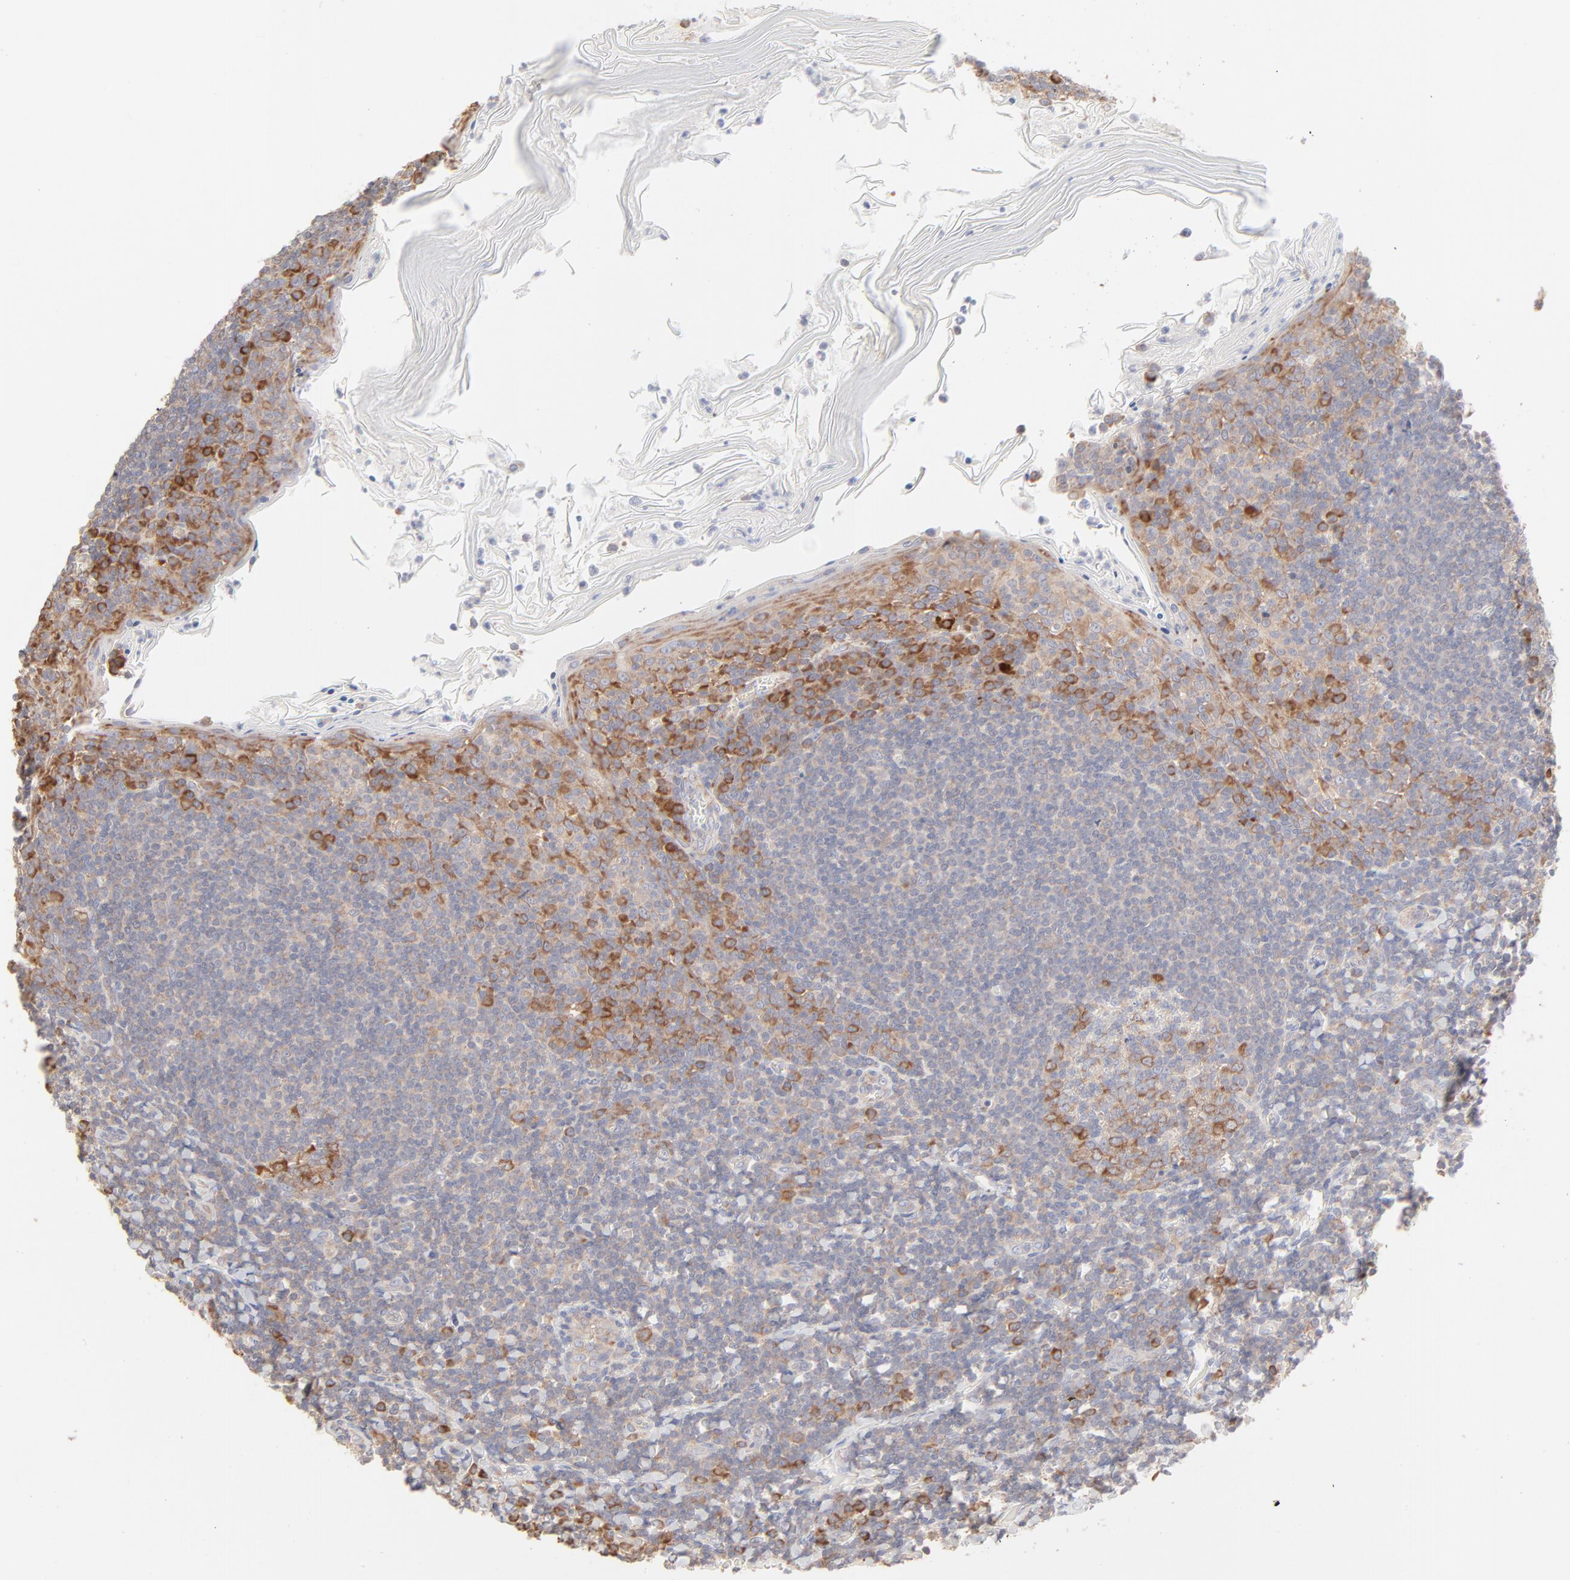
{"staining": {"intensity": "weak", "quantity": ">75%", "location": "cytoplasmic/membranous"}, "tissue": "tonsil", "cell_type": "Non-germinal center cells", "image_type": "normal", "snomed": [{"axis": "morphology", "description": "Normal tissue, NOS"}, {"axis": "topography", "description": "Tonsil"}], "caption": "A brown stain labels weak cytoplasmic/membranous expression of a protein in non-germinal center cells of unremarkable human tonsil. (IHC, brightfield microscopy, high magnification).", "gene": "RPS21", "patient": {"sex": "male", "age": 31}}